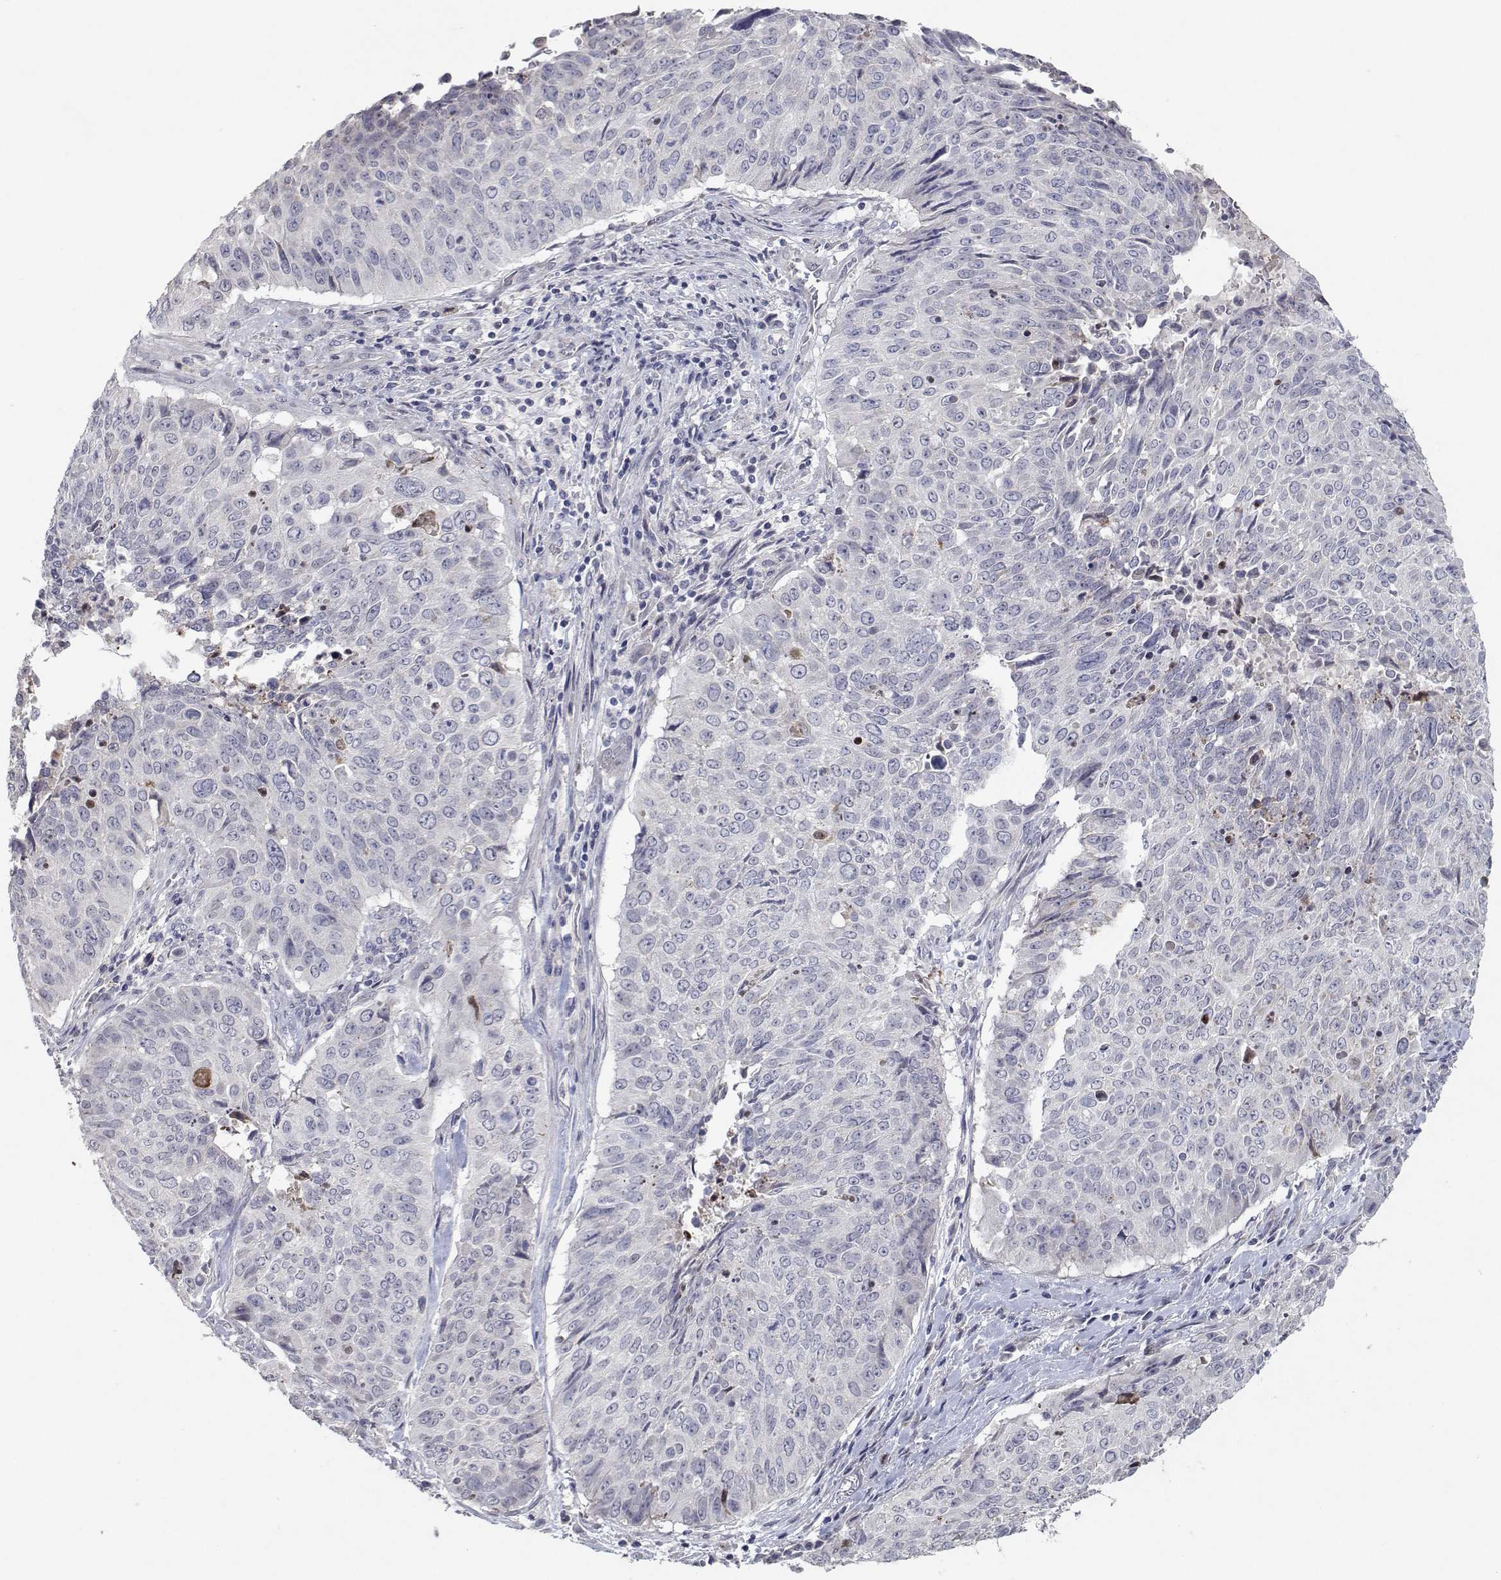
{"staining": {"intensity": "negative", "quantity": "none", "location": "none"}, "tissue": "lung cancer", "cell_type": "Tumor cells", "image_type": "cancer", "snomed": [{"axis": "morphology", "description": "Normal tissue, NOS"}, {"axis": "morphology", "description": "Squamous cell carcinoma, NOS"}, {"axis": "topography", "description": "Bronchus"}, {"axis": "topography", "description": "Lung"}], "caption": "A high-resolution image shows immunohistochemistry (IHC) staining of squamous cell carcinoma (lung), which reveals no significant expression in tumor cells. The staining is performed using DAB brown chromogen with nuclei counter-stained in using hematoxylin.", "gene": "RBPJL", "patient": {"sex": "male", "age": 64}}